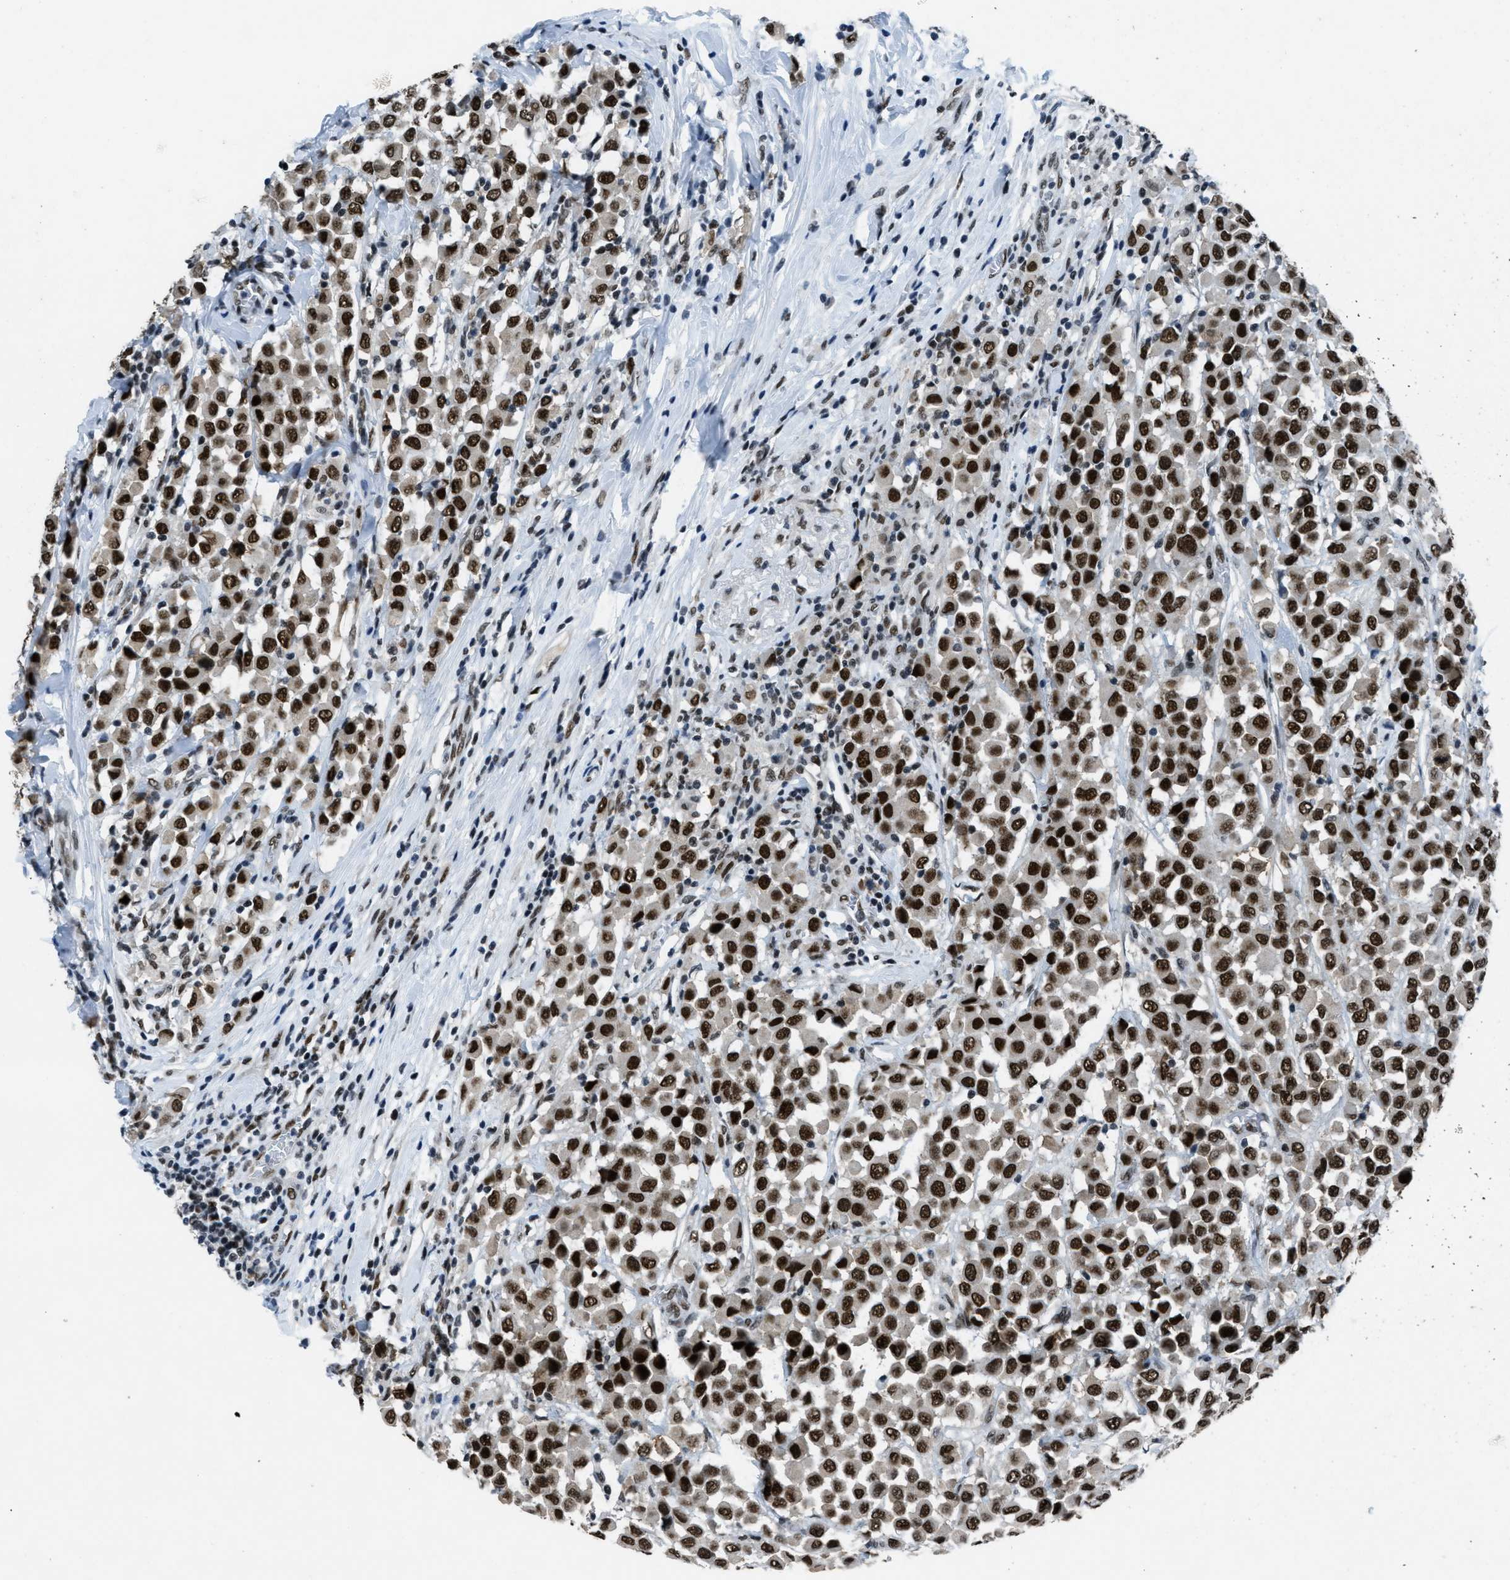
{"staining": {"intensity": "strong", "quantity": ">75%", "location": "nuclear"}, "tissue": "breast cancer", "cell_type": "Tumor cells", "image_type": "cancer", "snomed": [{"axis": "morphology", "description": "Duct carcinoma"}, {"axis": "topography", "description": "Breast"}], "caption": "Immunohistochemistry staining of breast cancer (invasive ductal carcinoma), which reveals high levels of strong nuclear positivity in about >75% of tumor cells indicating strong nuclear protein positivity. The staining was performed using DAB (3,3'-diaminobenzidine) (brown) for protein detection and nuclei were counterstained in hematoxylin (blue).", "gene": "GATAD2B", "patient": {"sex": "female", "age": 61}}